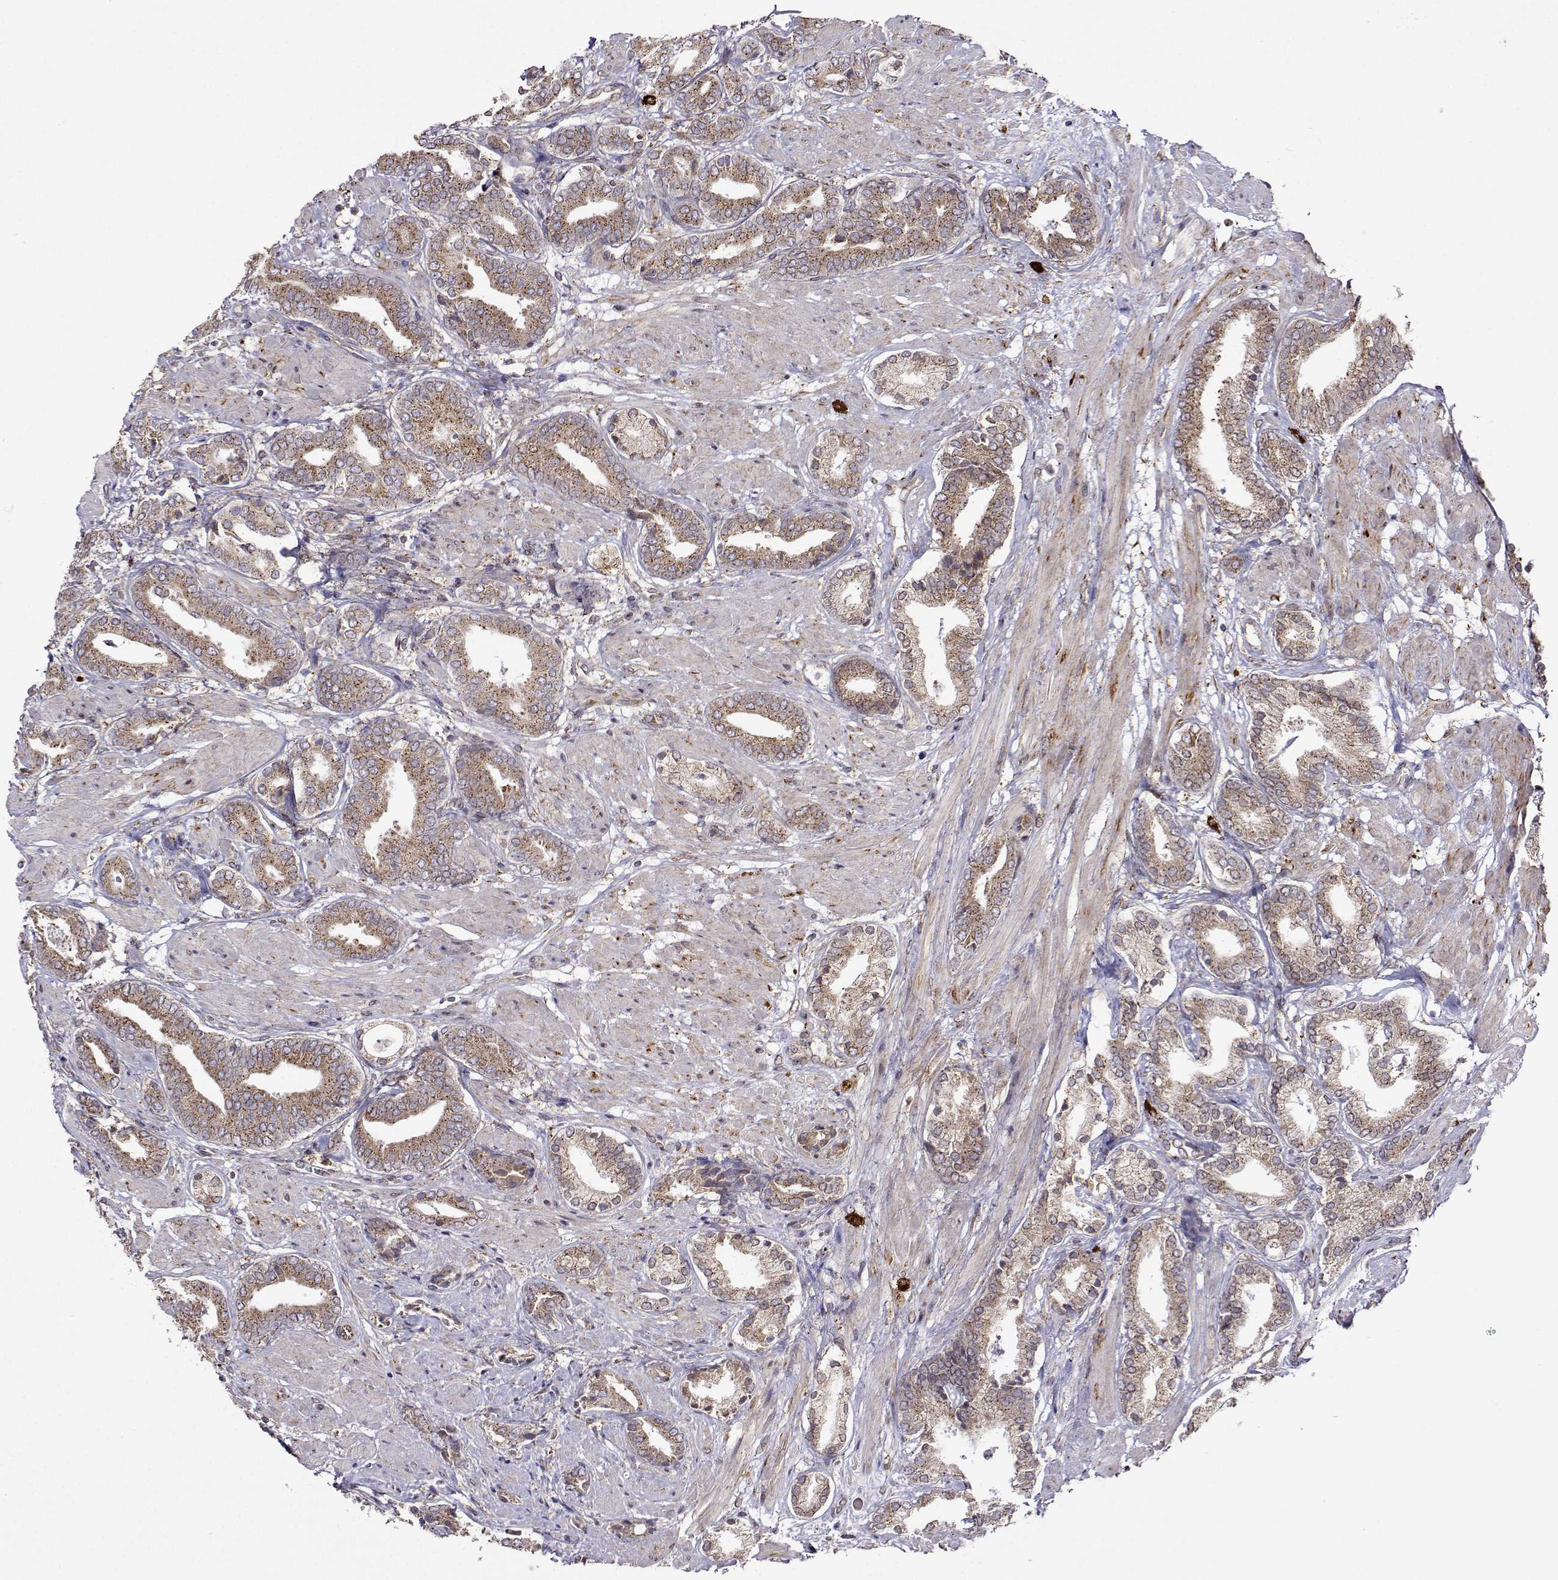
{"staining": {"intensity": "weak", "quantity": ">75%", "location": "cytoplasmic/membranous"}, "tissue": "prostate cancer", "cell_type": "Tumor cells", "image_type": "cancer", "snomed": [{"axis": "morphology", "description": "Adenocarcinoma, High grade"}, {"axis": "topography", "description": "Prostate"}], "caption": "Protein expression by IHC shows weak cytoplasmic/membranous positivity in about >75% of tumor cells in prostate cancer (adenocarcinoma (high-grade)). Nuclei are stained in blue.", "gene": "PGRMC2", "patient": {"sex": "male", "age": 56}}